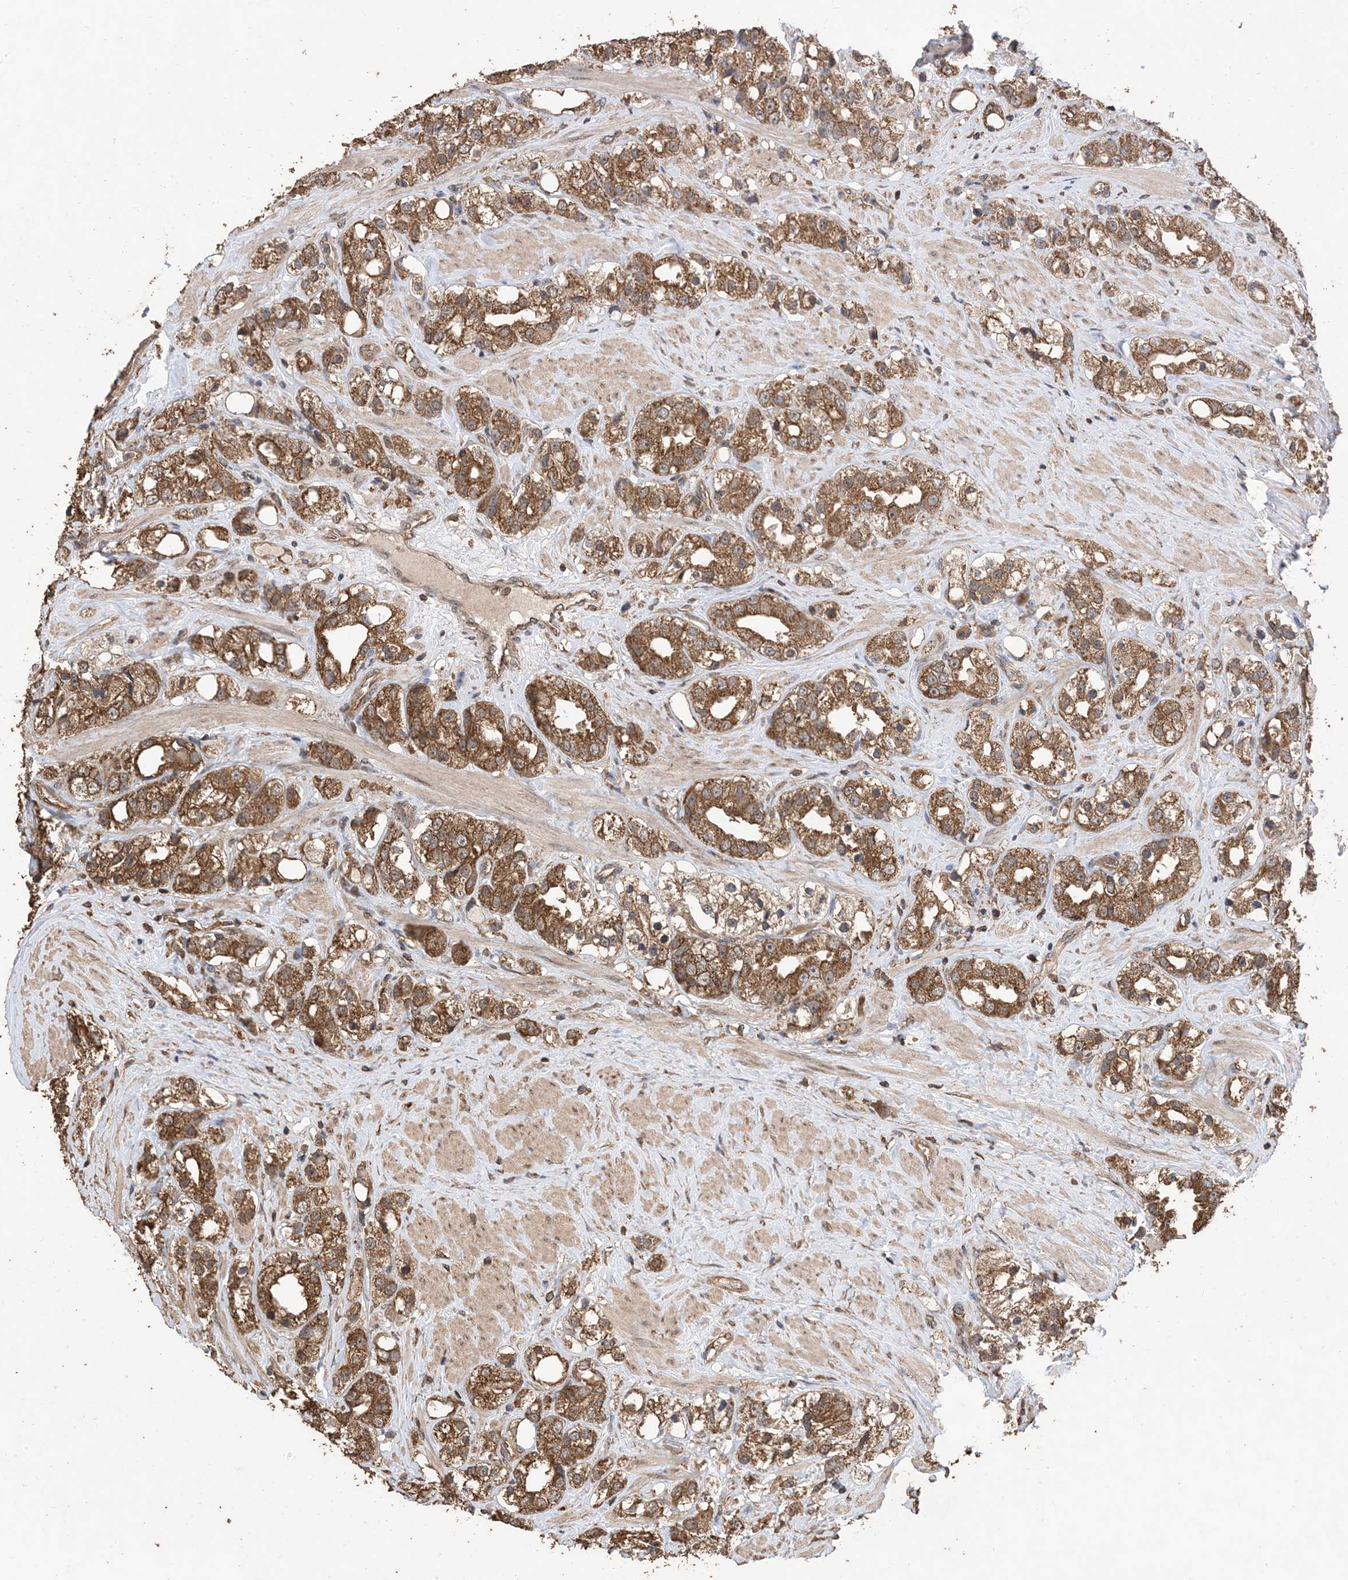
{"staining": {"intensity": "moderate", "quantity": ">75%", "location": "cytoplasmic/membranous"}, "tissue": "prostate cancer", "cell_type": "Tumor cells", "image_type": "cancer", "snomed": [{"axis": "morphology", "description": "Adenocarcinoma, NOS"}, {"axis": "topography", "description": "Prostate"}], "caption": "DAB immunohistochemical staining of prostate cancer displays moderate cytoplasmic/membranous protein expression in approximately >75% of tumor cells. Using DAB (brown) and hematoxylin (blue) stains, captured at high magnification using brightfield microscopy.", "gene": "ZKSCAN5", "patient": {"sex": "male", "age": 79}}